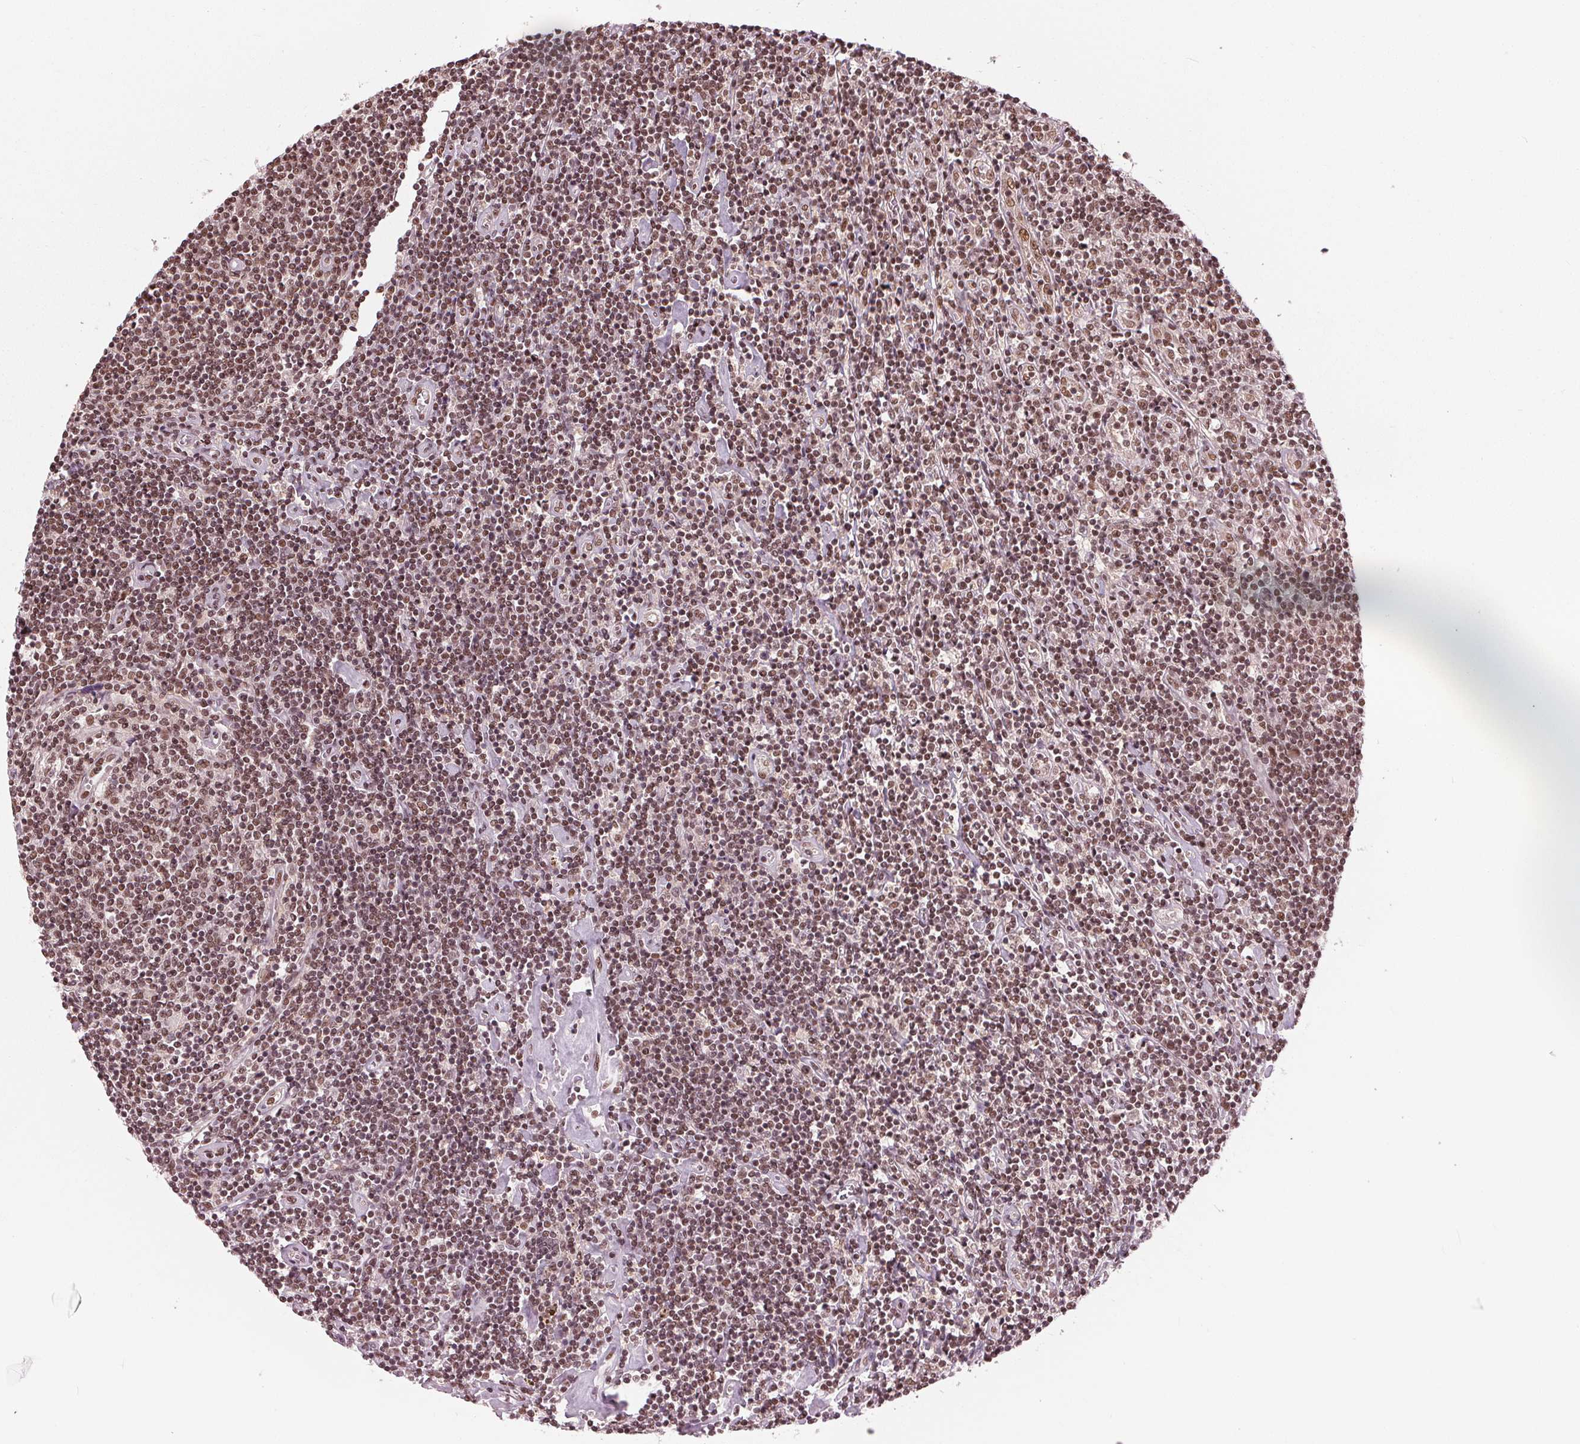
{"staining": {"intensity": "moderate", "quantity": ">75%", "location": "nuclear"}, "tissue": "lymphoma", "cell_type": "Tumor cells", "image_type": "cancer", "snomed": [{"axis": "morphology", "description": "Hodgkin's disease, NOS"}, {"axis": "topography", "description": "Lymph node"}], "caption": "Protein expression analysis of human Hodgkin's disease reveals moderate nuclear staining in about >75% of tumor cells.", "gene": "LSM2", "patient": {"sex": "male", "age": 40}}